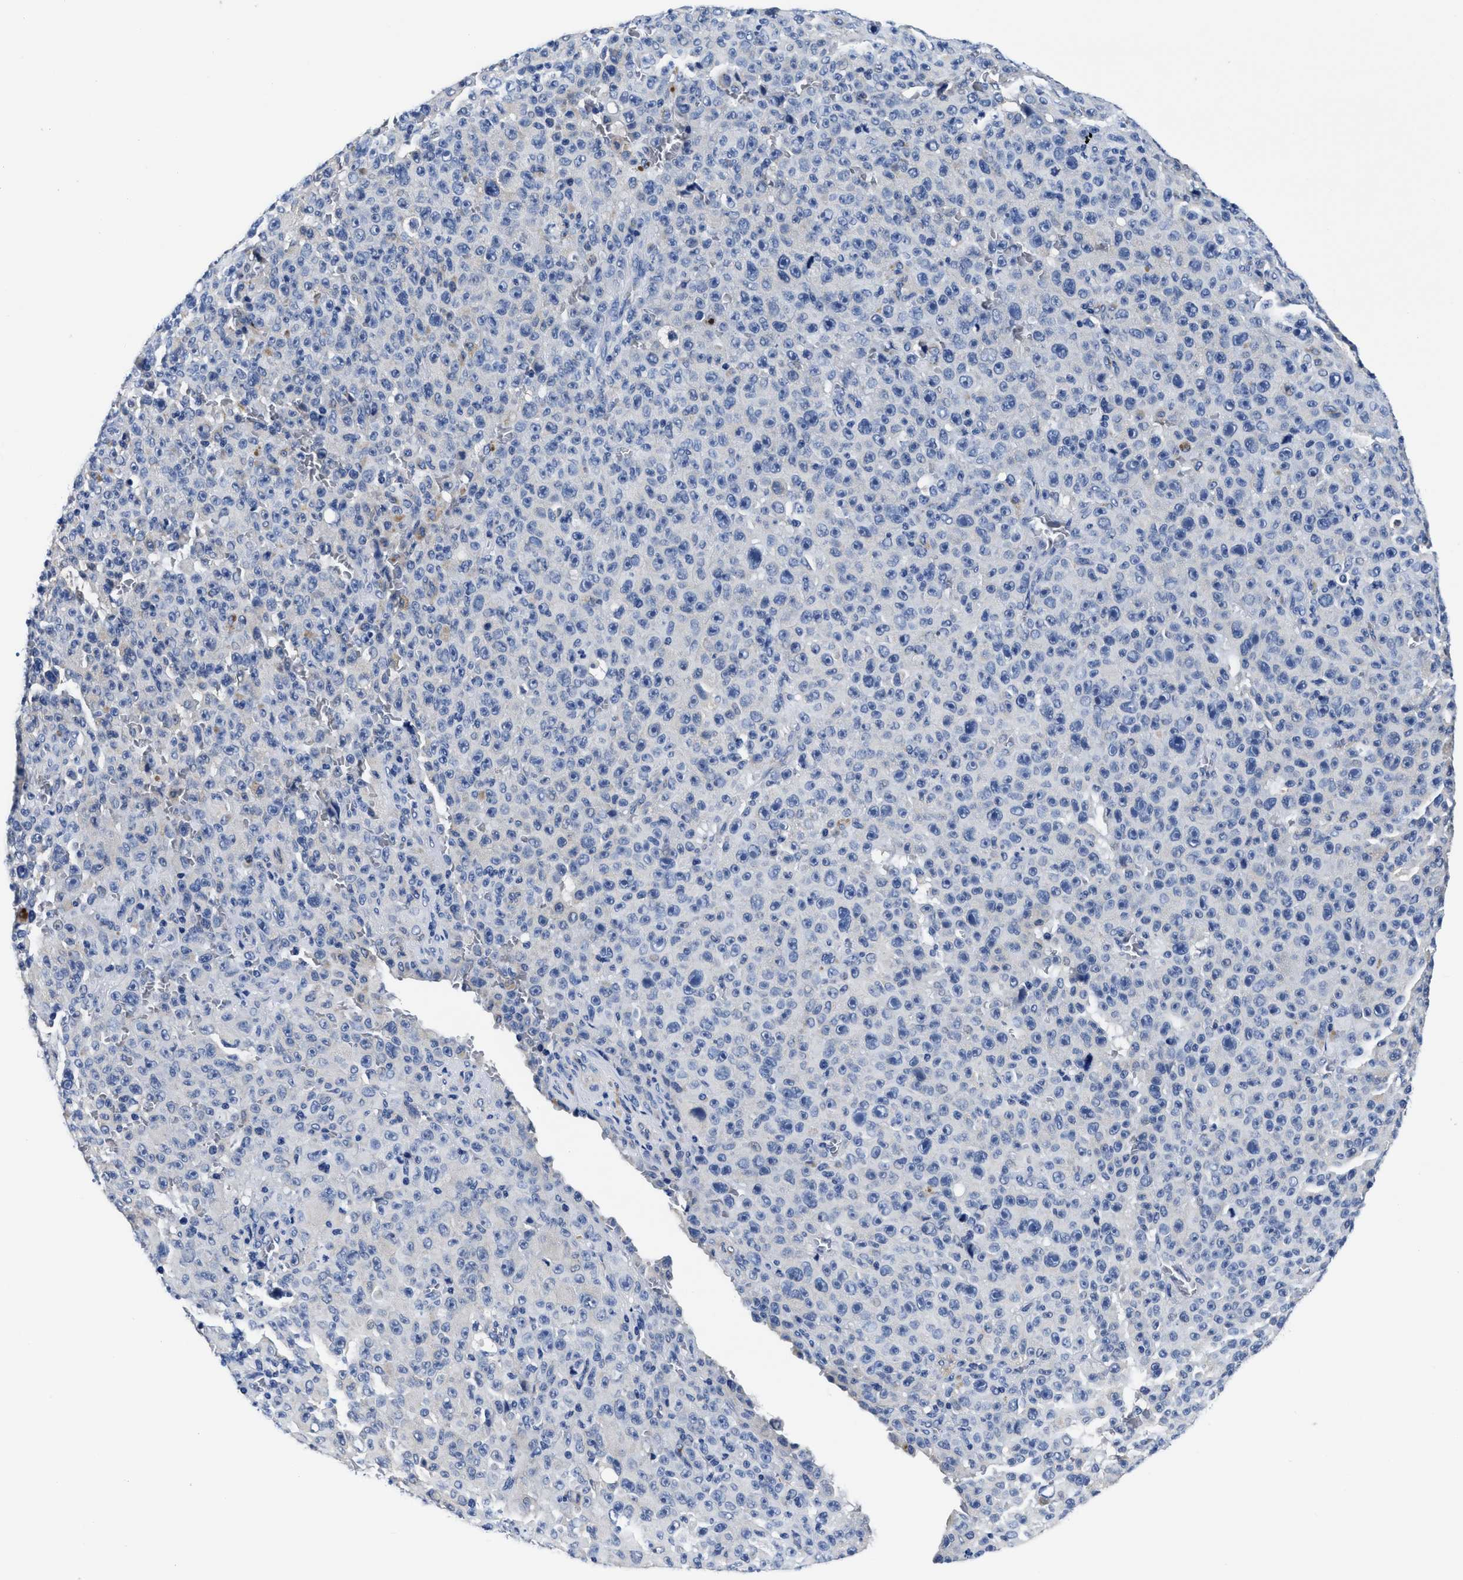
{"staining": {"intensity": "negative", "quantity": "none", "location": "none"}, "tissue": "melanoma", "cell_type": "Tumor cells", "image_type": "cancer", "snomed": [{"axis": "morphology", "description": "Malignant melanoma, NOS"}, {"axis": "topography", "description": "Skin"}], "caption": "This is a micrograph of immunohistochemistry staining of melanoma, which shows no positivity in tumor cells.", "gene": "SLC35F1", "patient": {"sex": "female", "age": 82}}